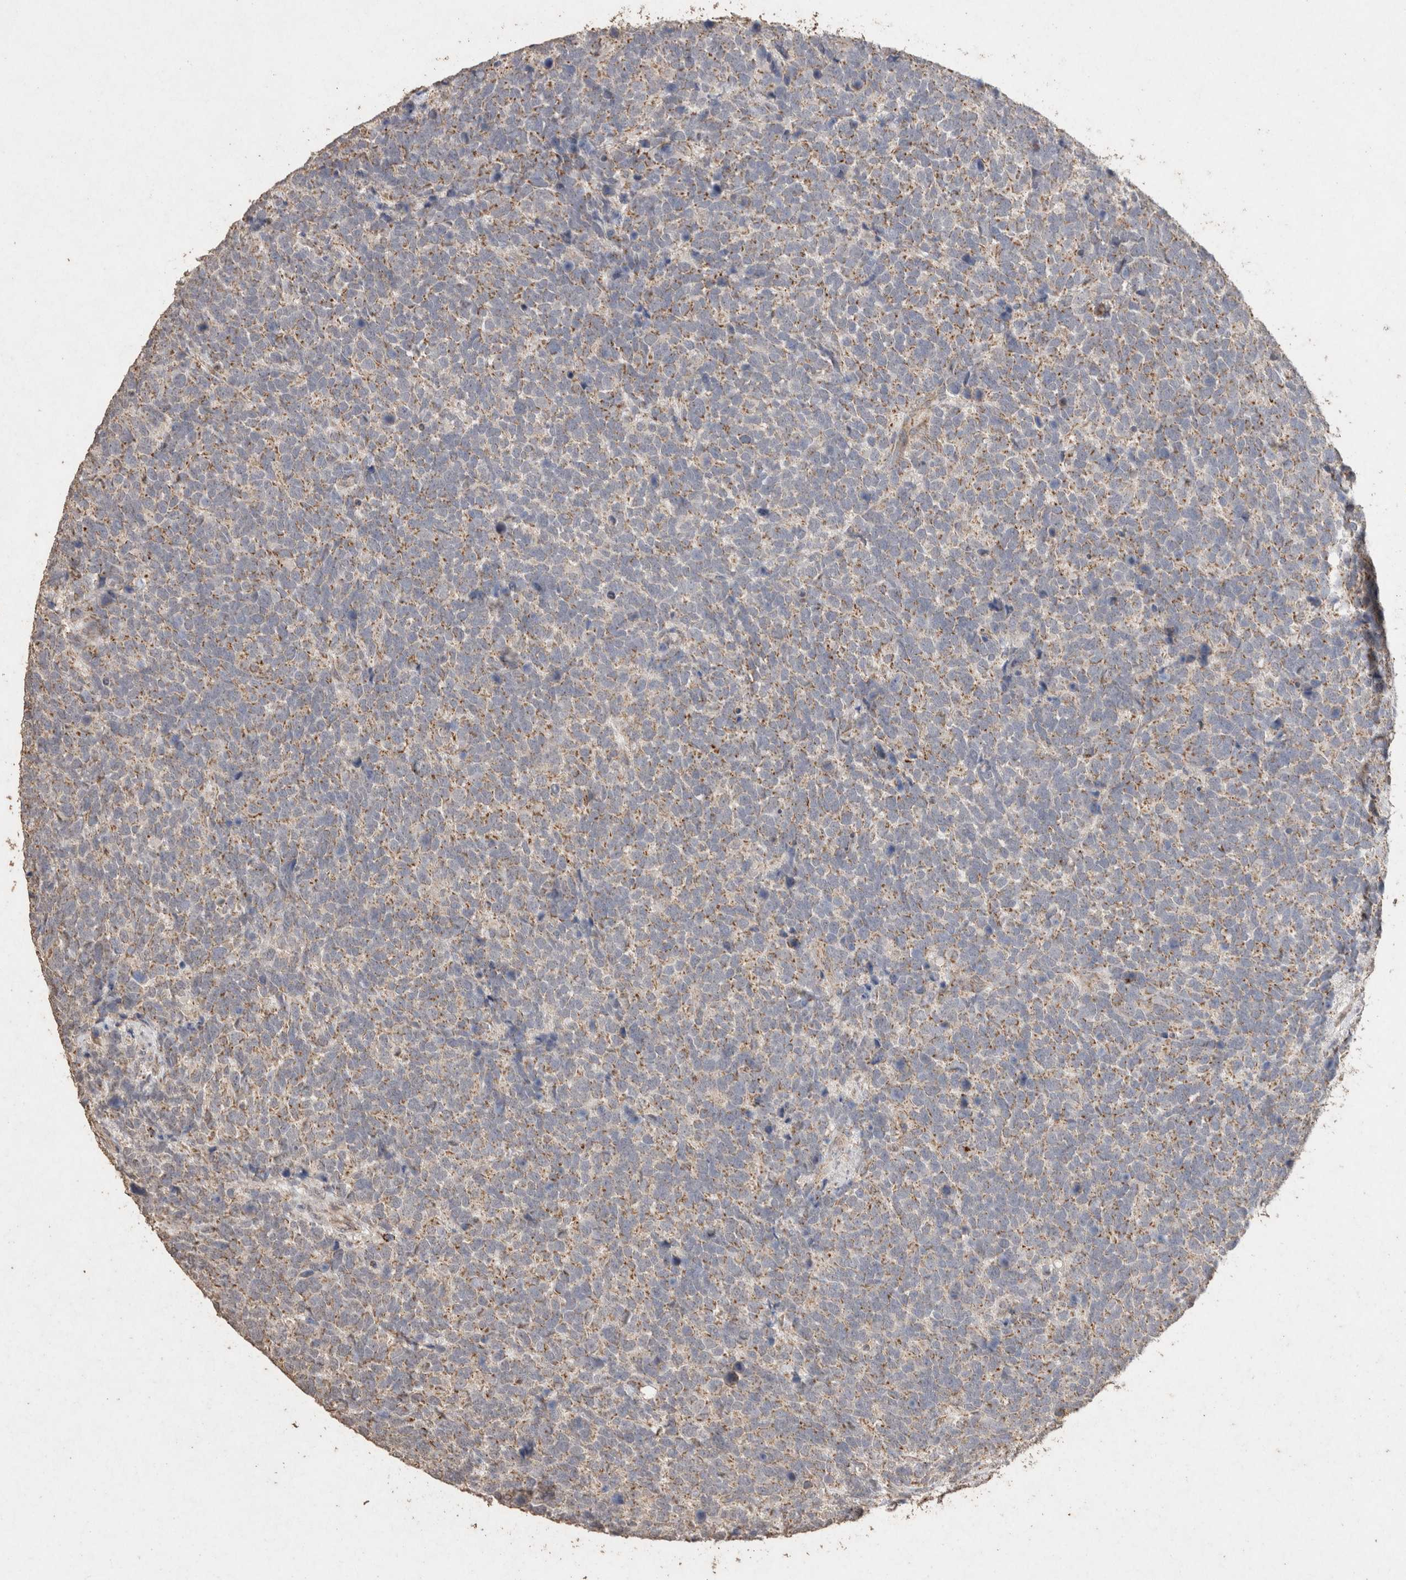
{"staining": {"intensity": "weak", "quantity": ">75%", "location": "cytoplasmic/membranous"}, "tissue": "urothelial cancer", "cell_type": "Tumor cells", "image_type": "cancer", "snomed": [{"axis": "morphology", "description": "Urothelial carcinoma, High grade"}, {"axis": "topography", "description": "Urinary bladder"}], "caption": "Urothelial cancer stained with a protein marker displays weak staining in tumor cells.", "gene": "ACADM", "patient": {"sex": "female", "age": 82}}